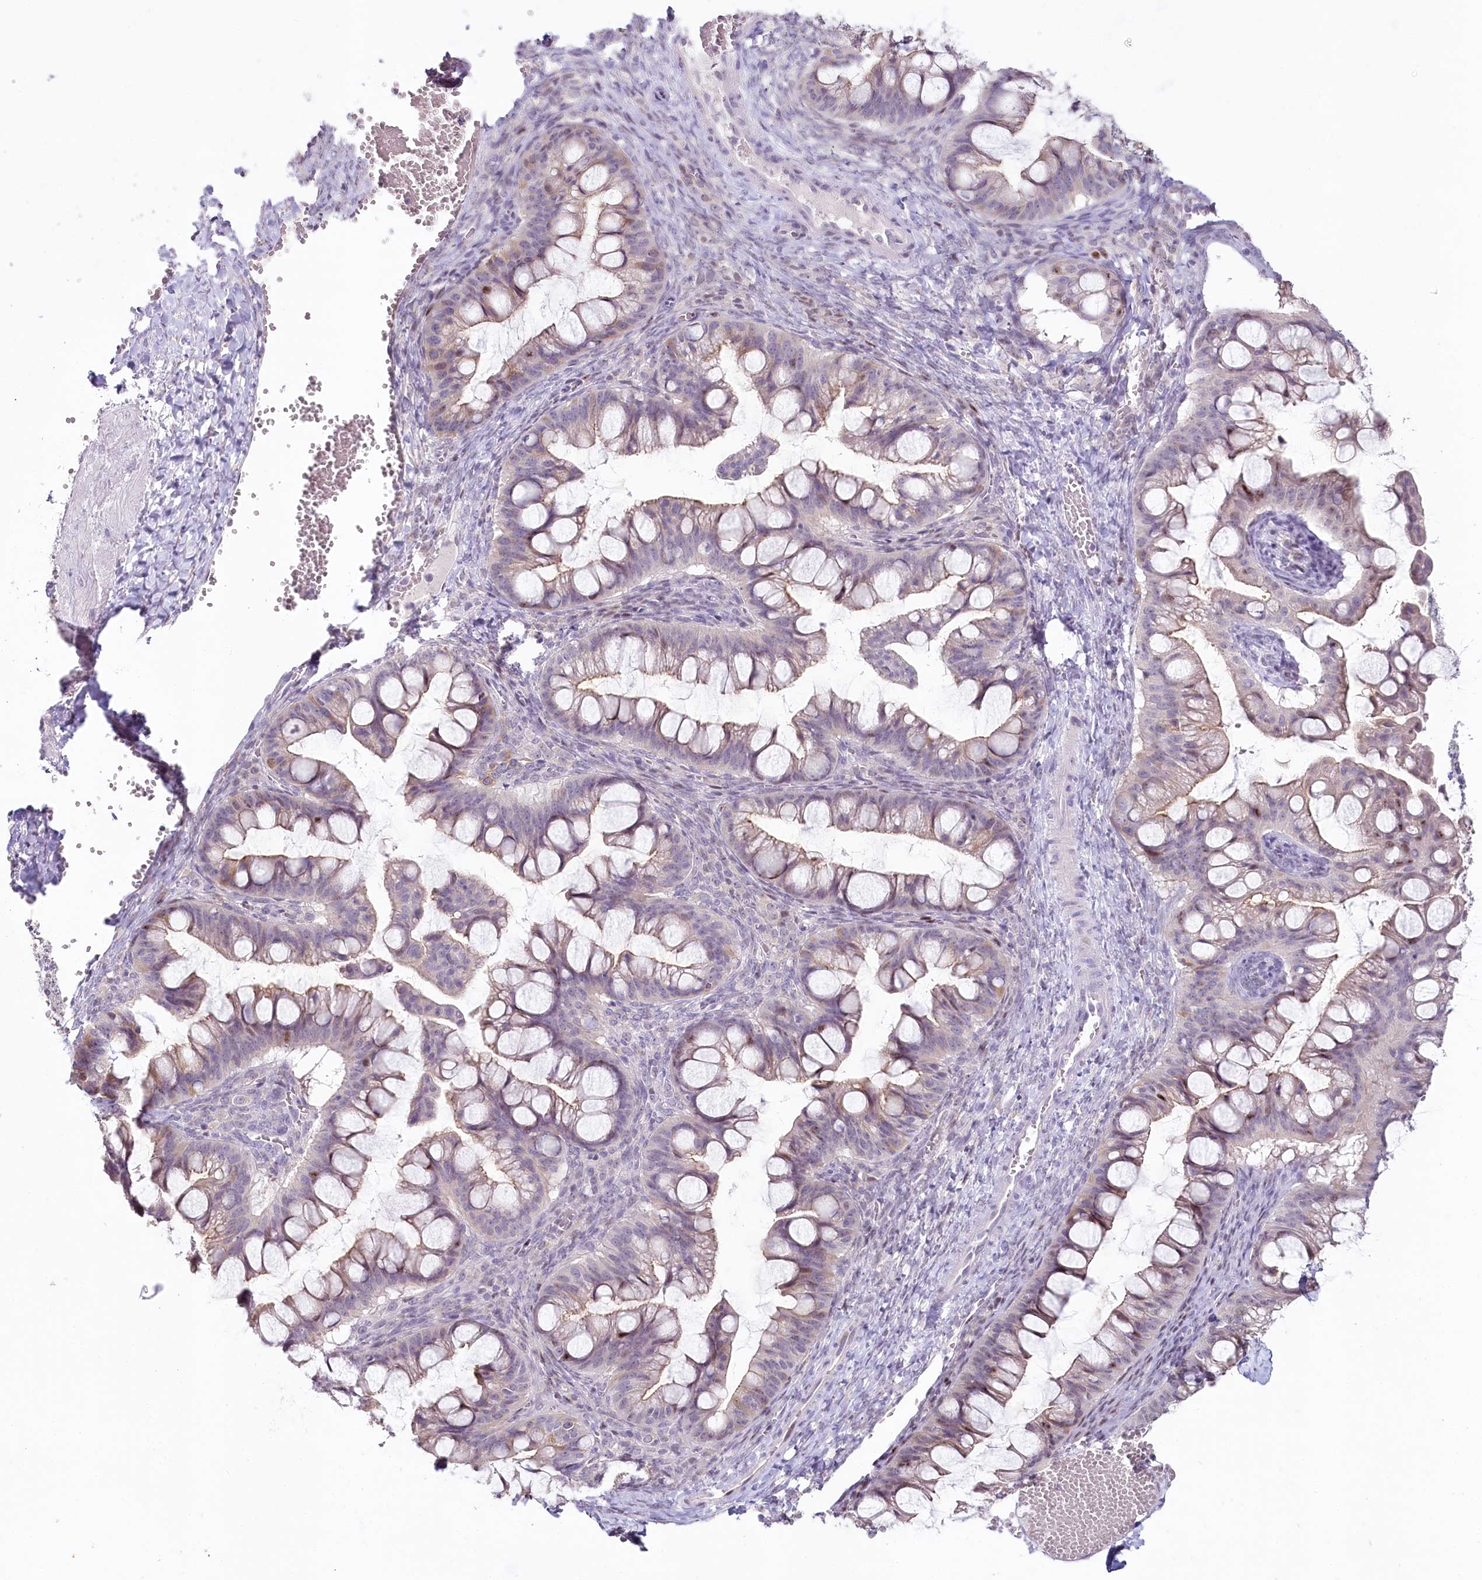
{"staining": {"intensity": "weak", "quantity": "<25%", "location": "nuclear"}, "tissue": "ovarian cancer", "cell_type": "Tumor cells", "image_type": "cancer", "snomed": [{"axis": "morphology", "description": "Cystadenocarcinoma, mucinous, NOS"}, {"axis": "topography", "description": "Ovary"}], "caption": "Immunohistochemistry of human ovarian cancer demonstrates no positivity in tumor cells.", "gene": "HPD", "patient": {"sex": "female", "age": 73}}